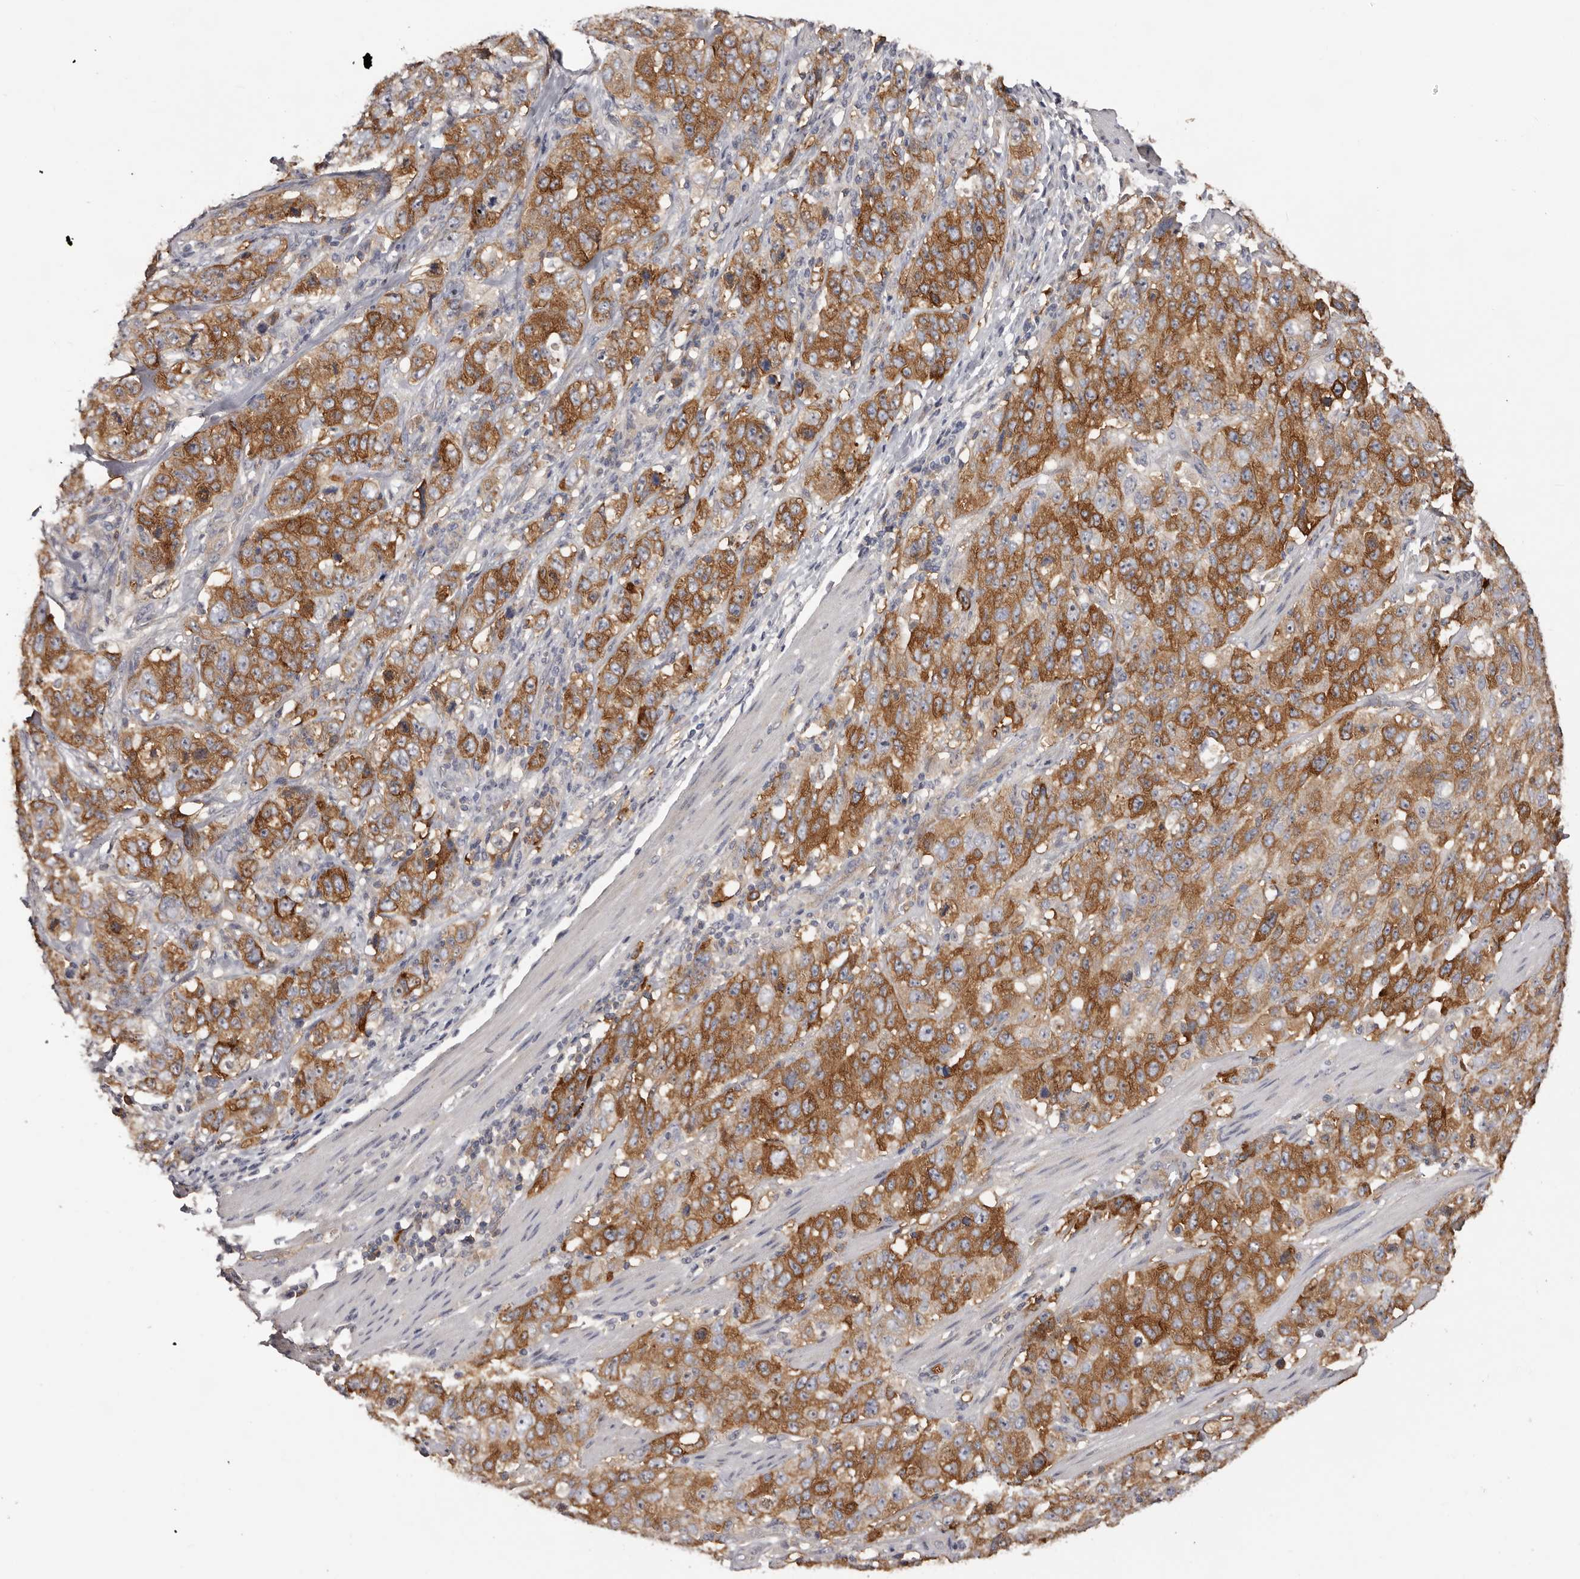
{"staining": {"intensity": "moderate", "quantity": ">75%", "location": "cytoplasmic/membranous"}, "tissue": "stomach cancer", "cell_type": "Tumor cells", "image_type": "cancer", "snomed": [{"axis": "morphology", "description": "Adenocarcinoma, NOS"}, {"axis": "topography", "description": "Stomach"}], "caption": "Moderate cytoplasmic/membranous protein staining is present in about >75% of tumor cells in stomach cancer.", "gene": "LTV1", "patient": {"sex": "male", "age": 48}}